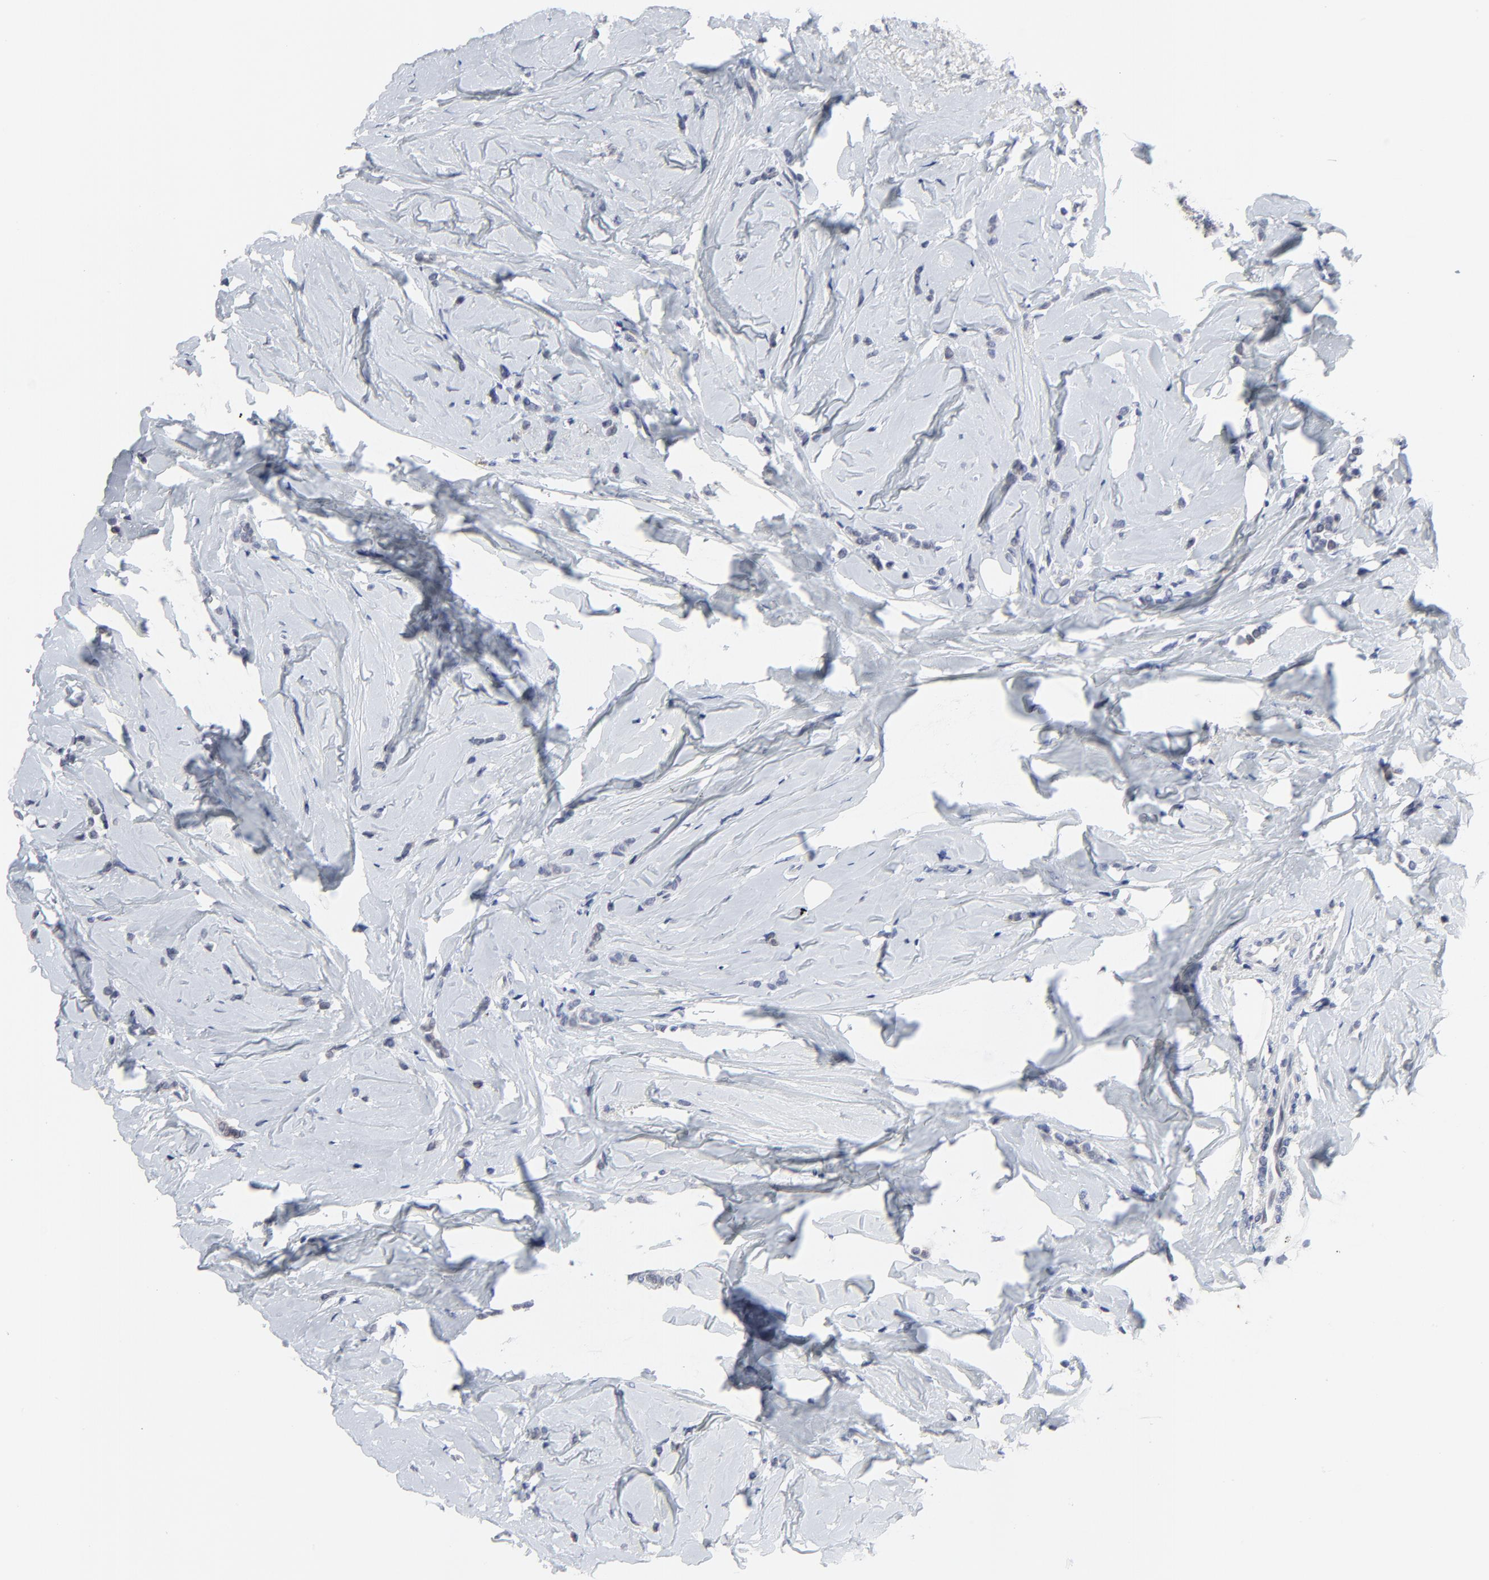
{"staining": {"intensity": "negative", "quantity": "none", "location": "none"}, "tissue": "breast cancer", "cell_type": "Tumor cells", "image_type": "cancer", "snomed": [{"axis": "morphology", "description": "Lobular carcinoma"}, {"axis": "topography", "description": "Breast"}], "caption": "Tumor cells are negative for protein expression in human breast lobular carcinoma.", "gene": "NLGN3", "patient": {"sex": "female", "age": 64}}